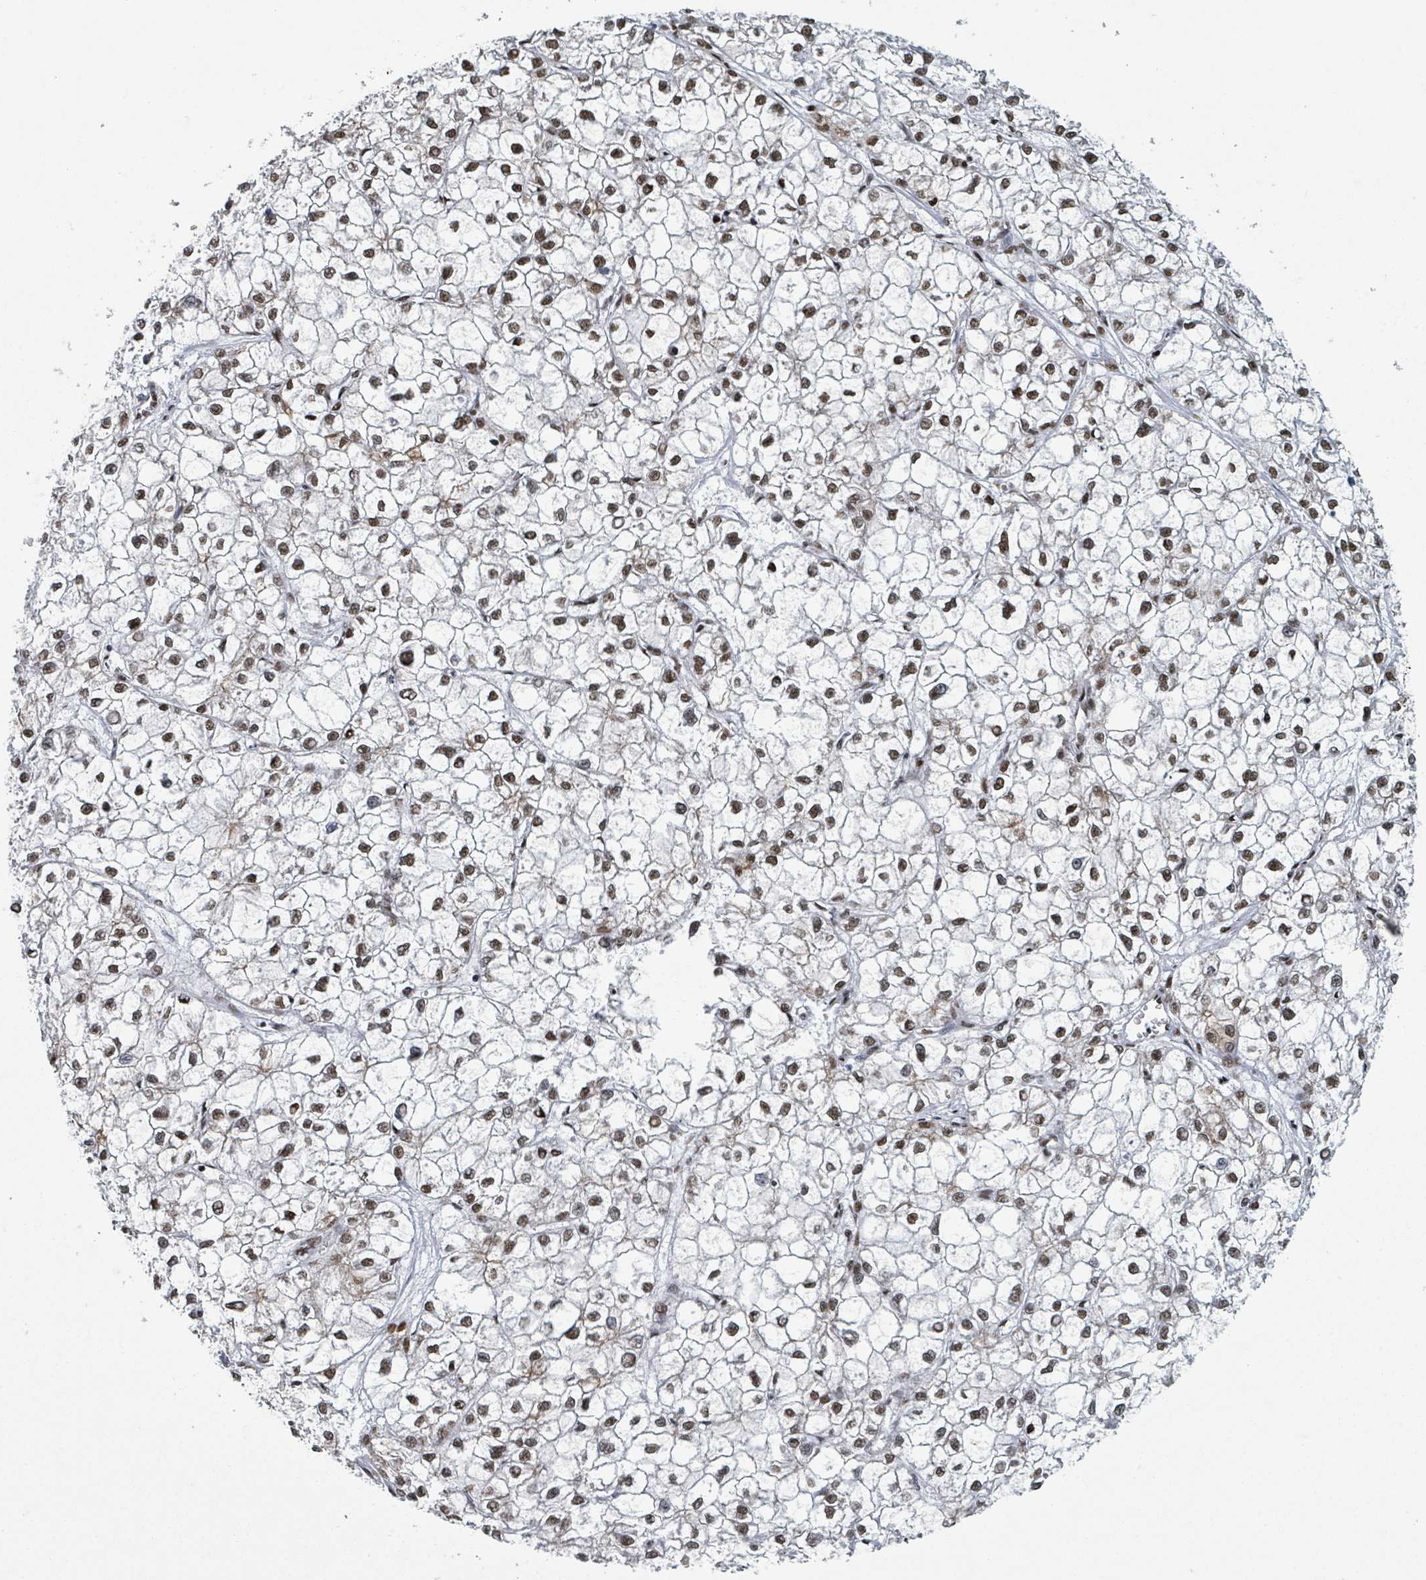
{"staining": {"intensity": "strong", "quantity": ">75%", "location": "nuclear"}, "tissue": "liver cancer", "cell_type": "Tumor cells", "image_type": "cancer", "snomed": [{"axis": "morphology", "description": "Carcinoma, Hepatocellular, NOS"}, {"axis": "topography", "description": "Liver"}], "caption": "This is an image of IHC staining of liver cancer (hepatocellular carcinoma), which shows strong expression in the nuclear of tumor cells.", "gene": "DHX16", "patient": {"sex": "female", "age": 43}}